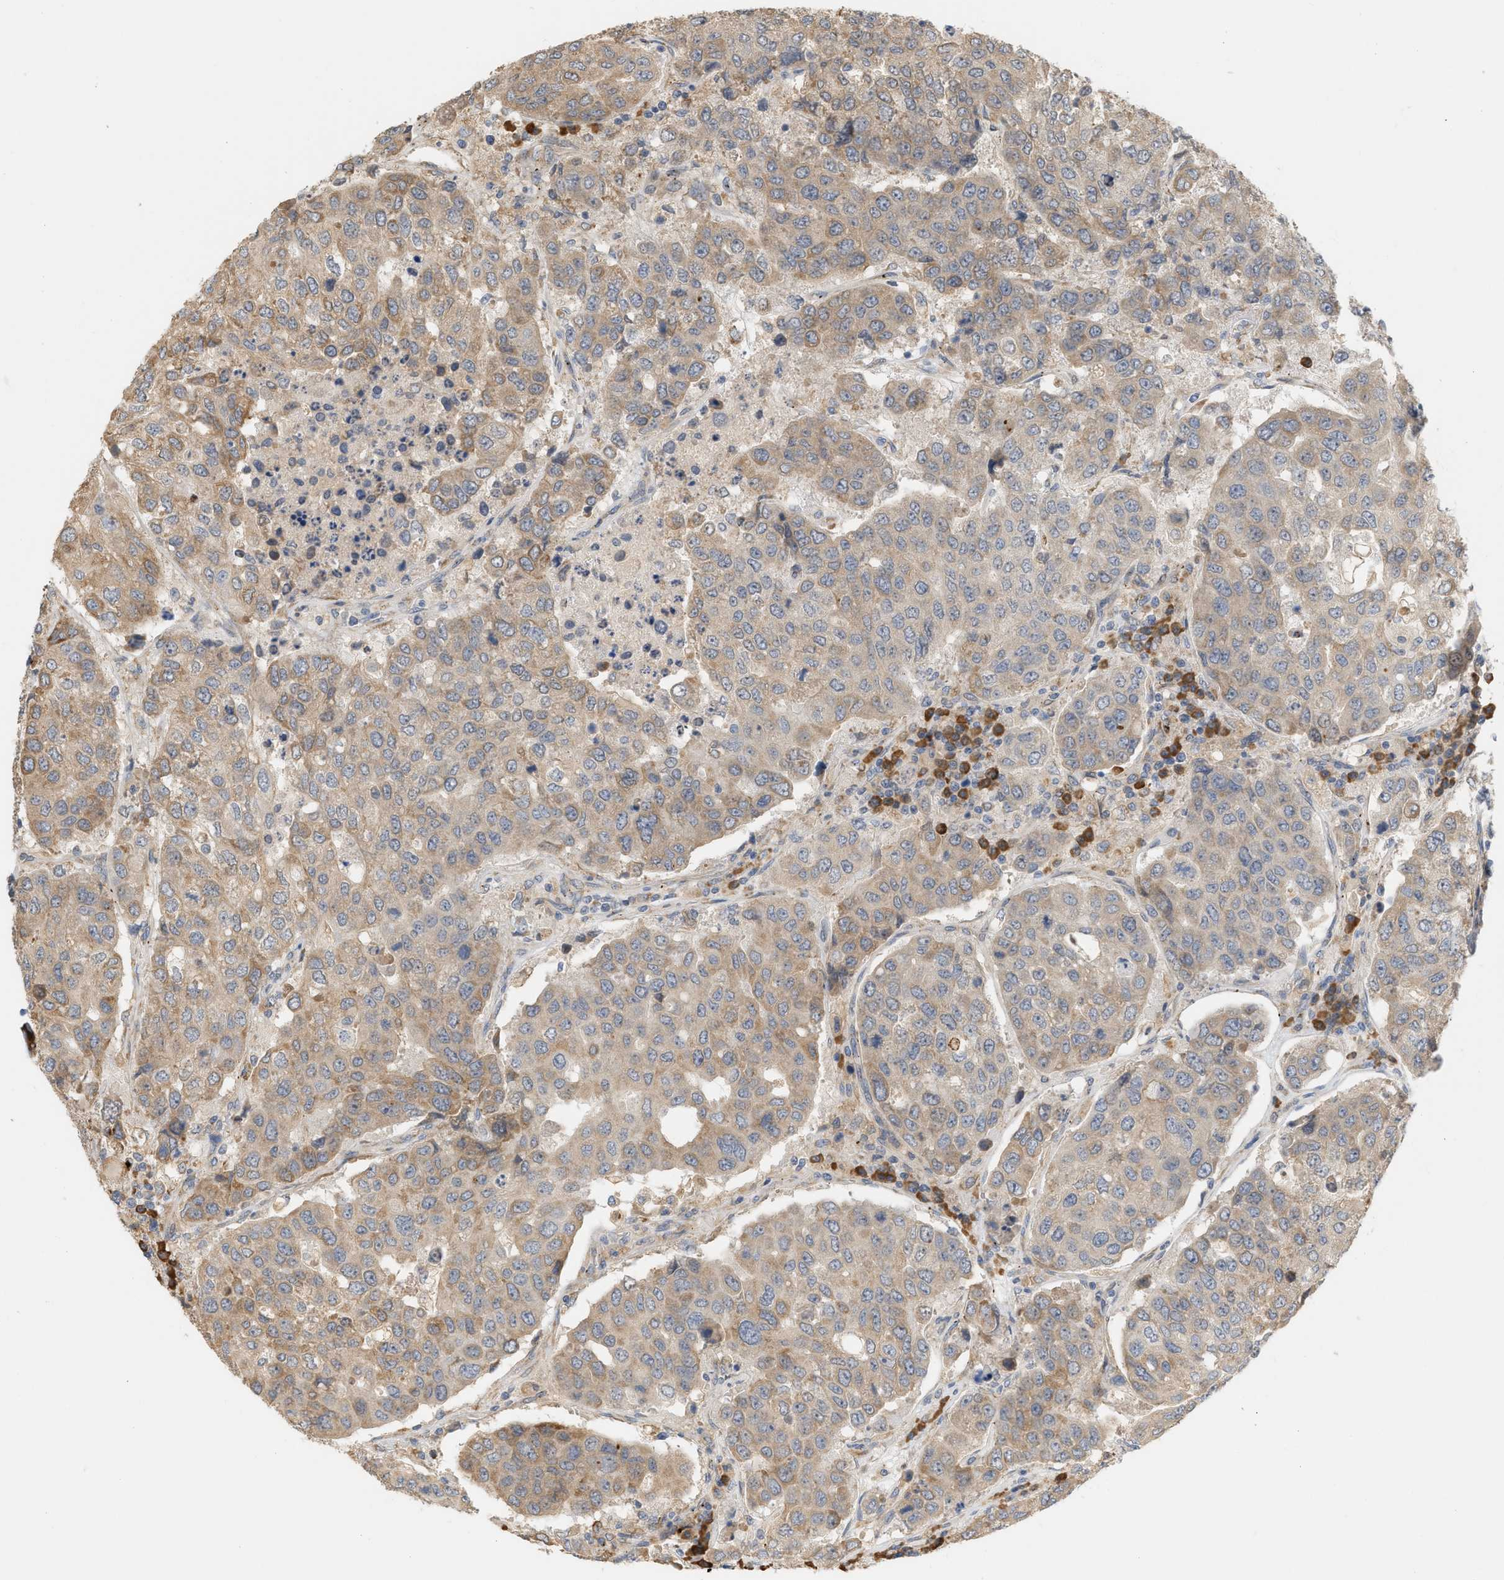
{"staining": {"intensity": "moderate", "quantity": ">75%", "location": "cytoplasmic/membranous"}, "tissue": "urothelial cancer", "cell_type": "Tumor cells", "image_type": "cancer", "snomed": [{"axis": "morphology", "description": "Urothelial carcinoma, High grade"}, {"axis": "topography", "description": "Lymph node"}, {"axis": "topography", "description": "Urinary bladder"}], "caption": "Moderate cytoplasmic/membranous expression for a protein is identified in about >75% of tumor cells of urothelial cancer using IHC.", "gene": "SVOP", "patient": {"sex": "male", "age": 51}}